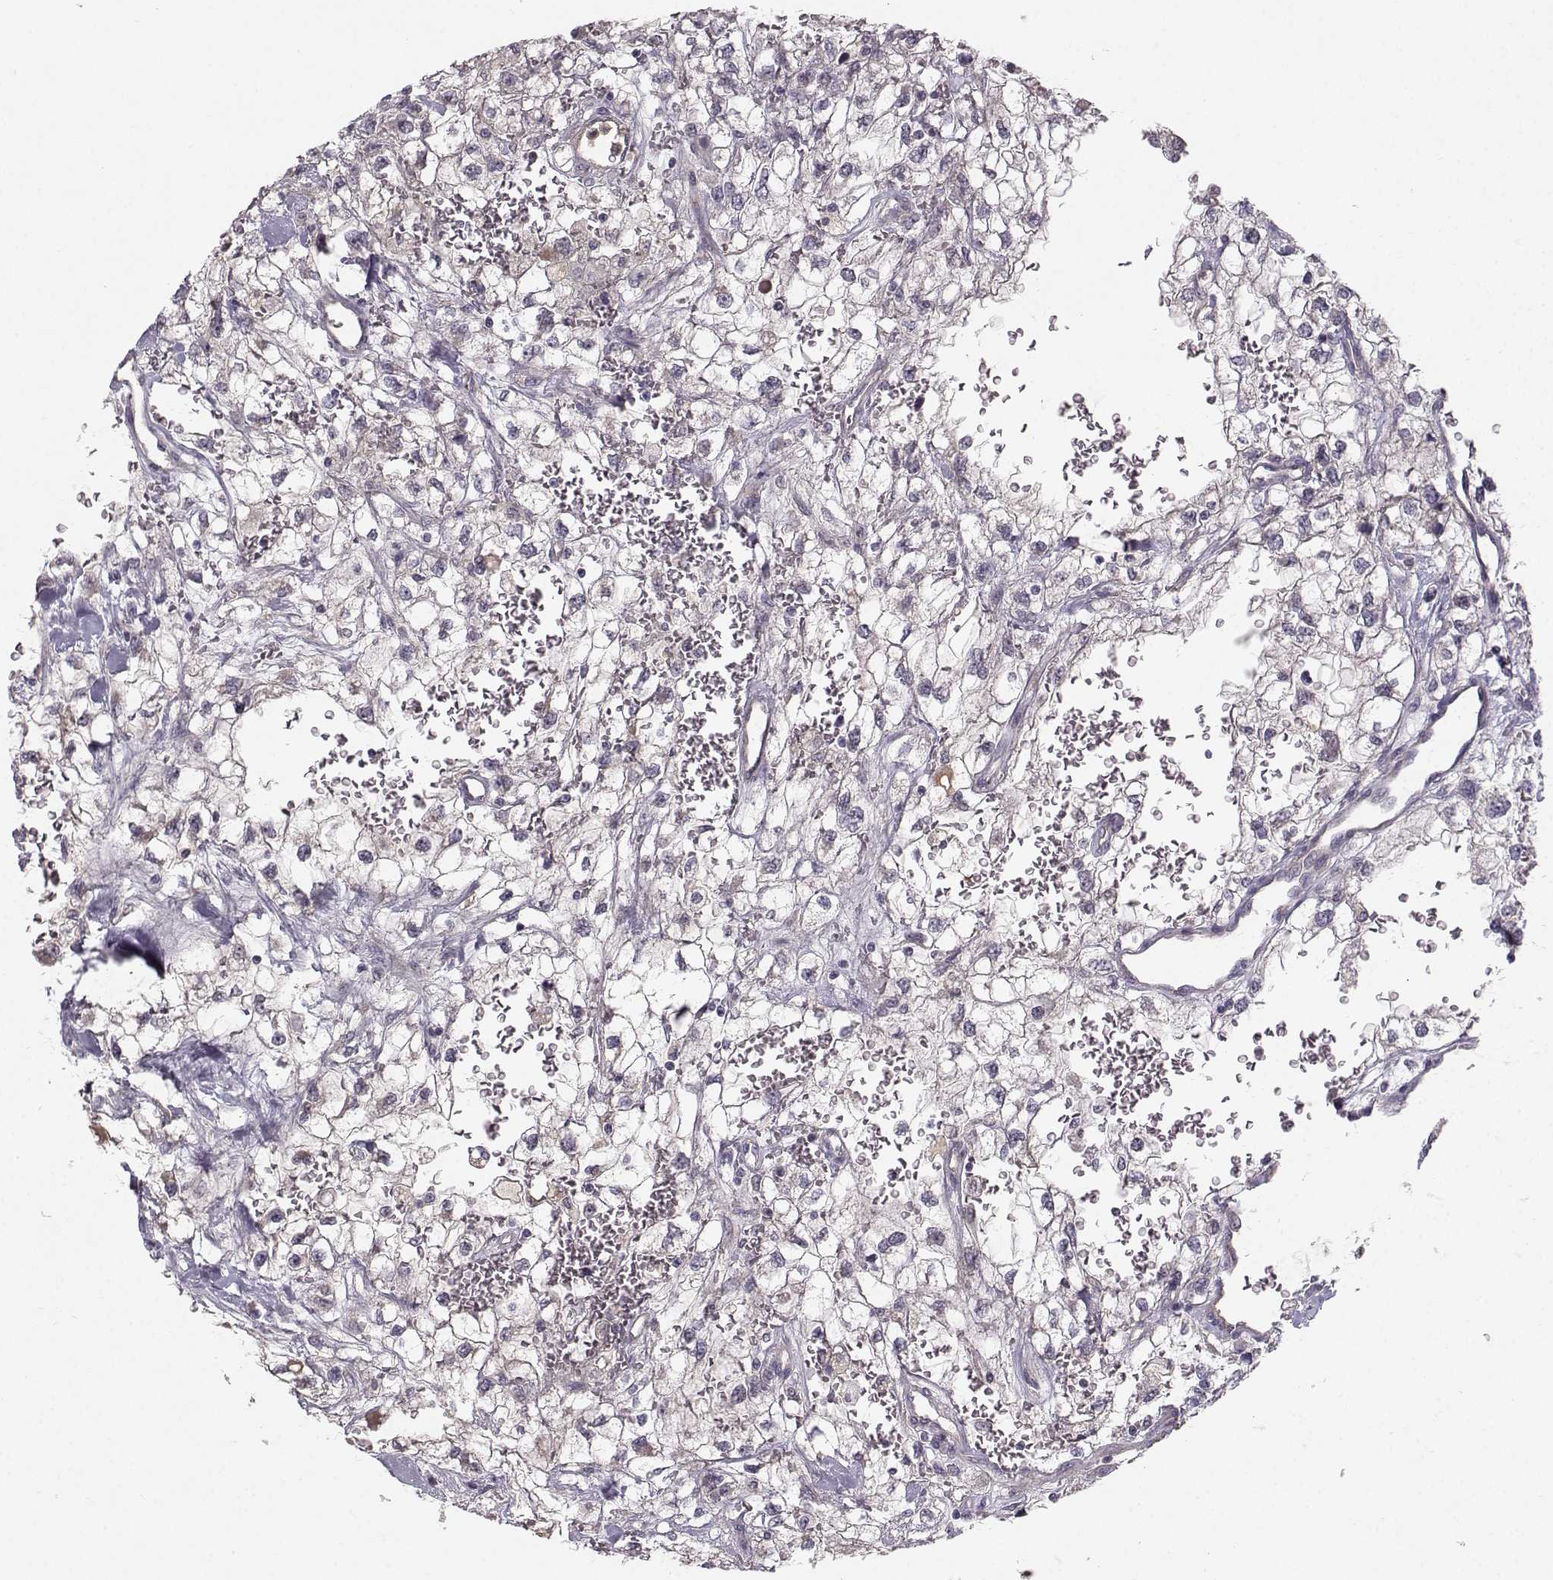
{"staining": {"intensity": "negative", "quantity": "none", "location": "none"}, "tissue": "renal cancer", "cell_type": "Tumor cells", "image_type": "cancer", "snomed": [{"axis": "morphology", "description": "Adenocarcinoma, NOS"}, {"axis": "topography", "description": "Kidney"}], "caption": "Tumor cells are negative for protein expression in human adenocarcinoma (renal).", "gene": "OPRD1", "patient": {"sex": "male", "age": 59}}